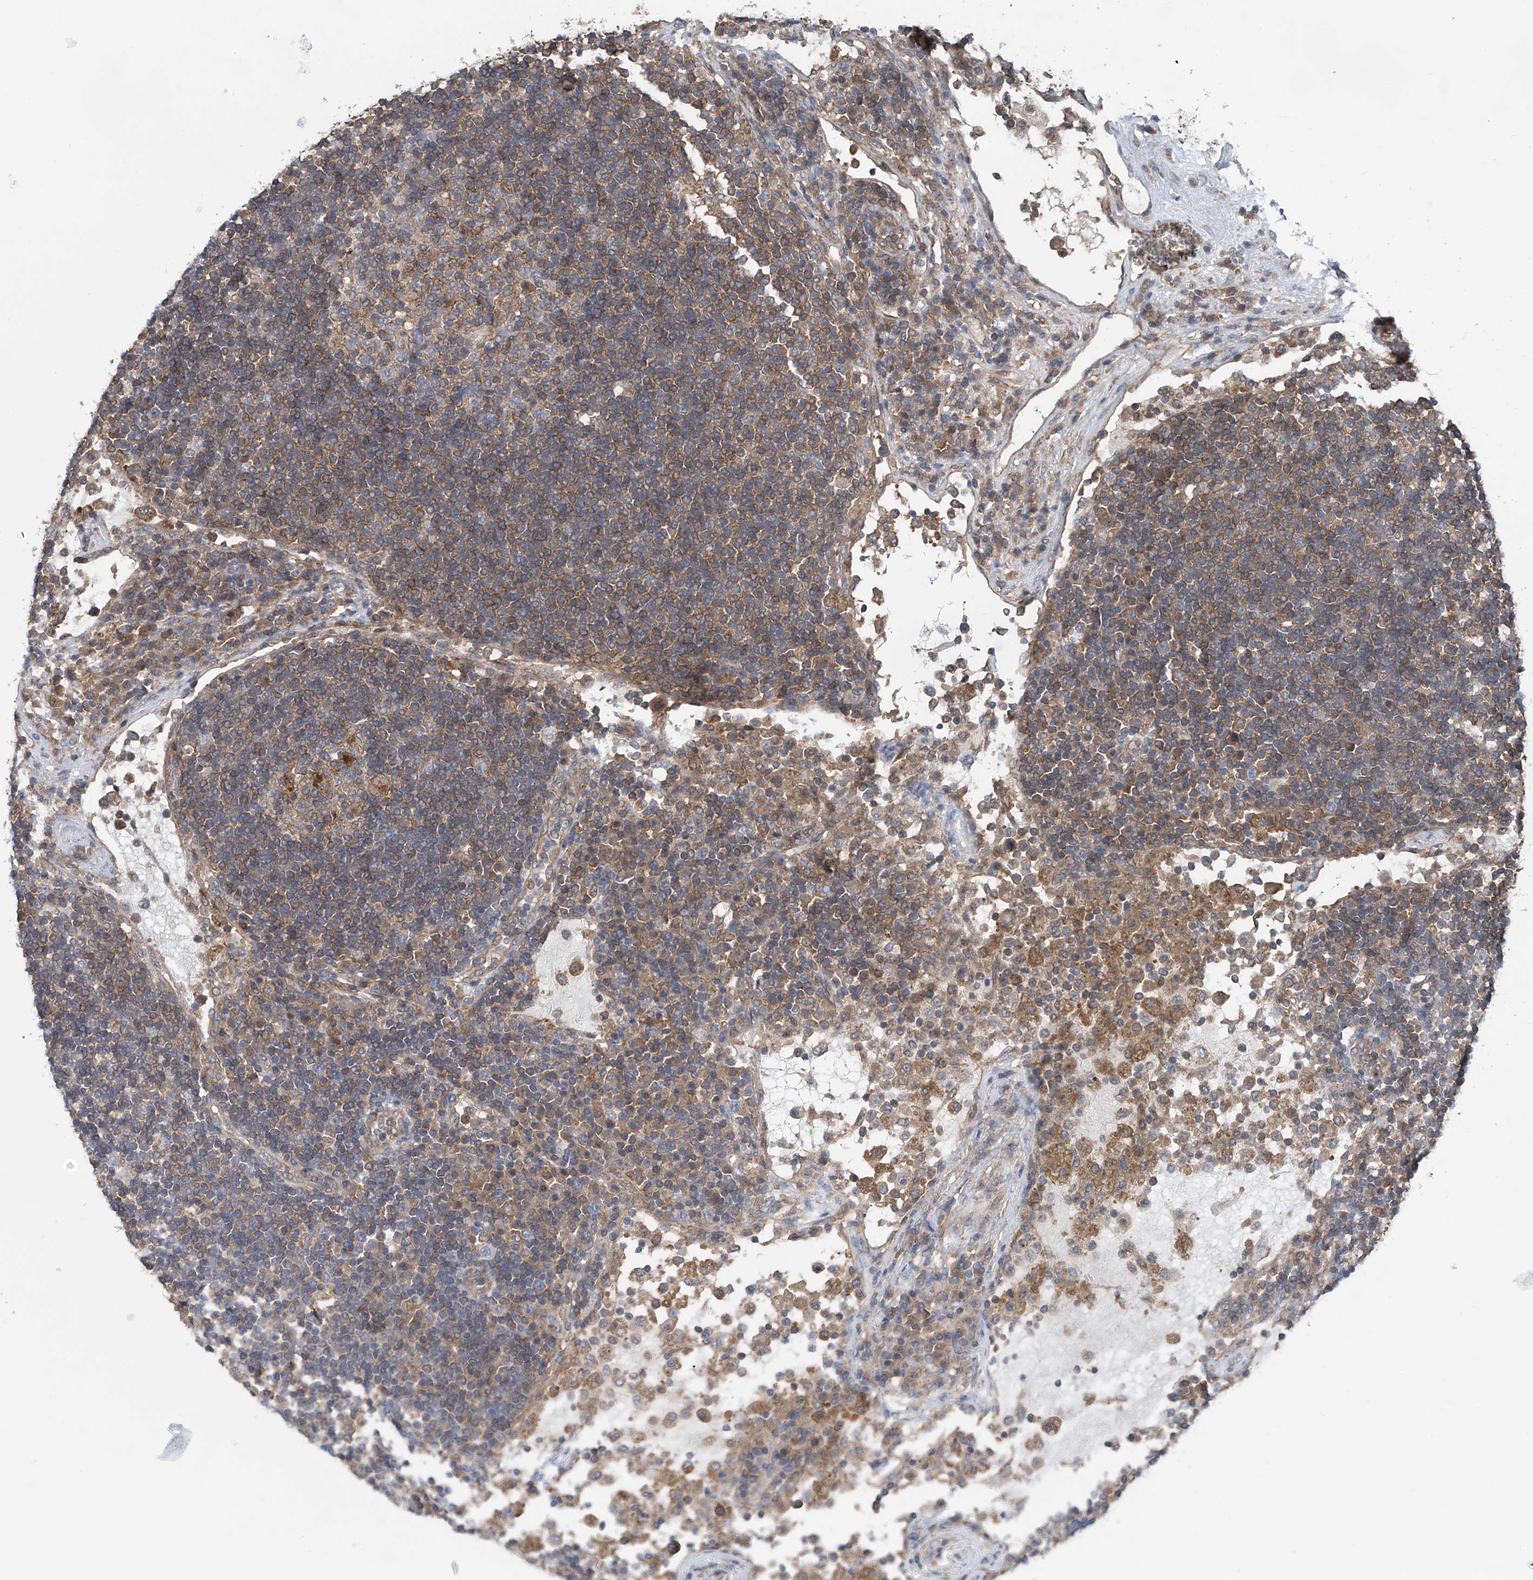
{"staining": {"intensity": "moderate", "quantity": "<25%", "location": "cytoplasmic/membranous"}, "tissue": "lymph node", "cell_type": "Germinal center cells", "image_type": "normal", "snomed": [{"axis": "morphology", "description": "Normal tissue, NOS"}, {"axis": "topography", "description": "Lymph node"}], "caption": "Moderate cytoplasmic/membranous expression is present in approximately <25% of germinal center cells in benign lymph node.", "gene": "CHPF", "patient": {"sex": "female", "age": 53}}